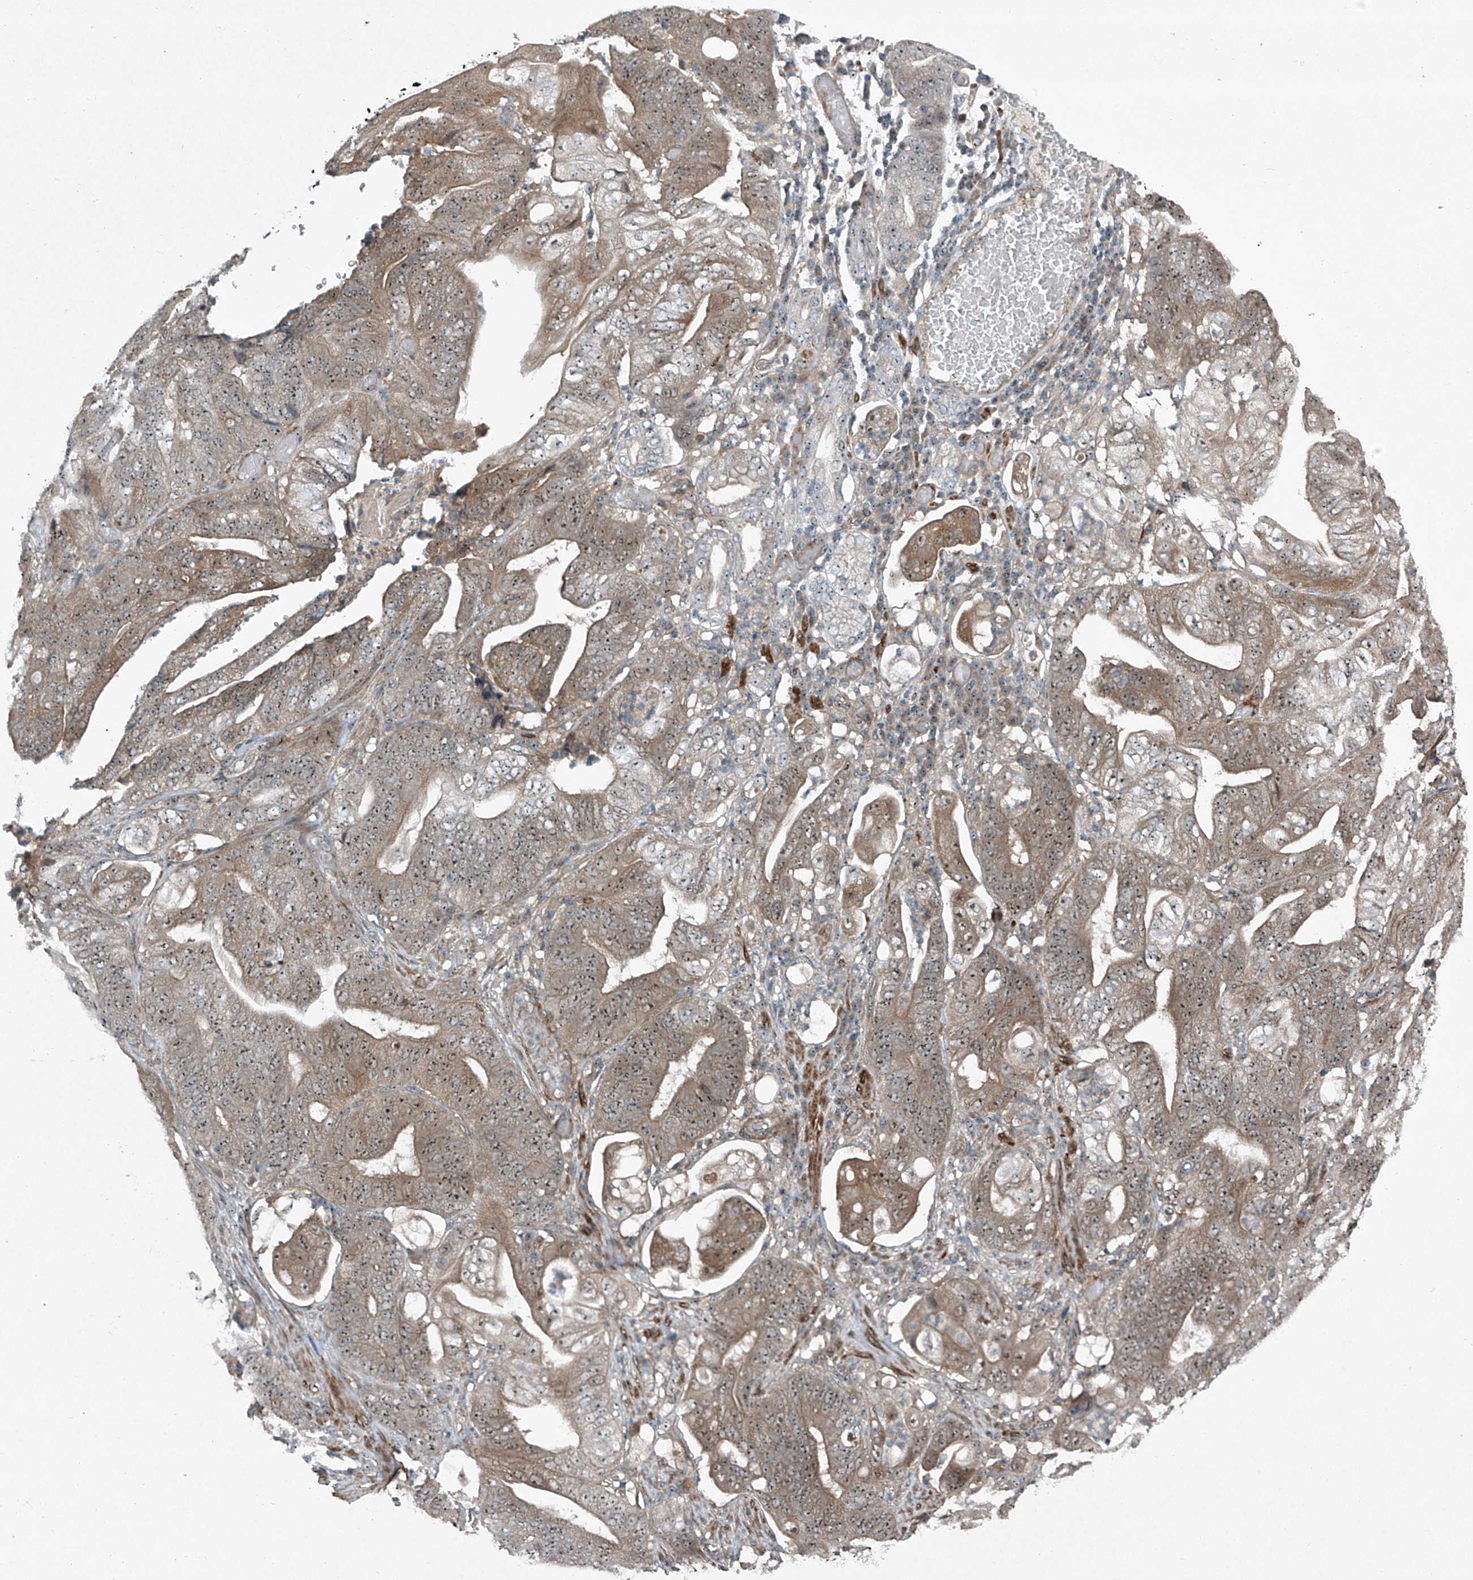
{"staining": {"intensity": "moderate", "quantity": ">75%", "location": "cytoplasmic/membranous,nuclear"}, "tissue": "stomach cancer", "cell_type": "Tumor cells", "image_type": "cancer", "snomed": [{"axis": "morphology", "description": "Adenocarcinoma, NOS"}, {"axis": "topography", "description": "Stomach"}], "caption": "Protein analysis of stomach cancer tissue shows moderate cytoplasmic/membranous and nuclear expression in about >75% of tumor cells.", "gene": "PPCS", "patient": {"sex": "female", "age": 73}}